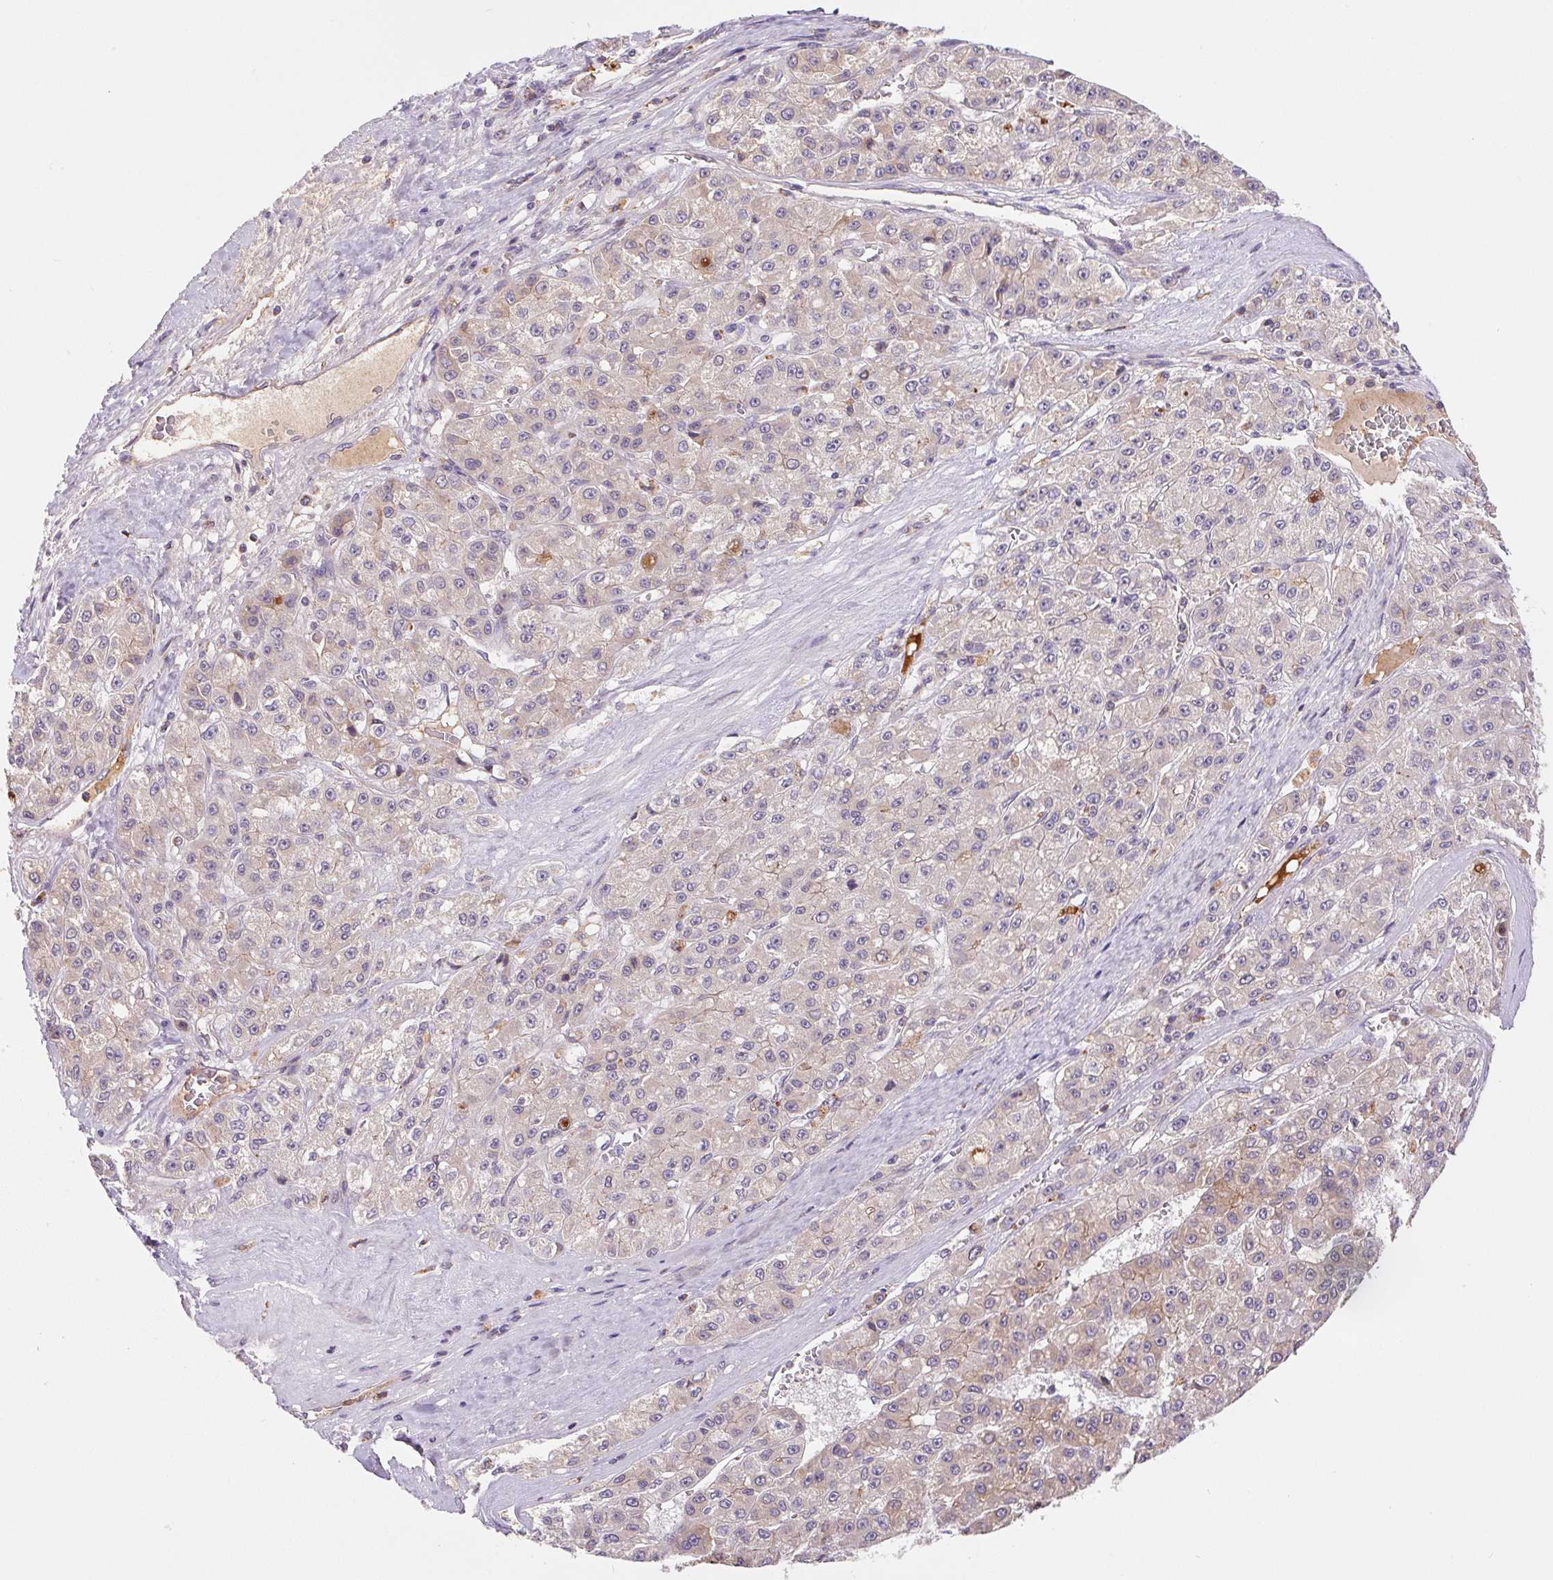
{"staining": {"intensity": "negative", "quantity": "none", "location": "none"}, "tissue": "liver cancer", "cell_type": "Tumor cells", "image_type": "cancer", "snomed": [{"axis": "morphology", "description": "Carcinoma, Hepatocellular, NOS"}, {"axis": "topography", "description": "Liver"}], "caption": "Tumor cells are negative for protein expression in human hepatocellular carcinoma (liver).", "gene": "EMC6", "patient": {"sex": "male", "age": 70}}